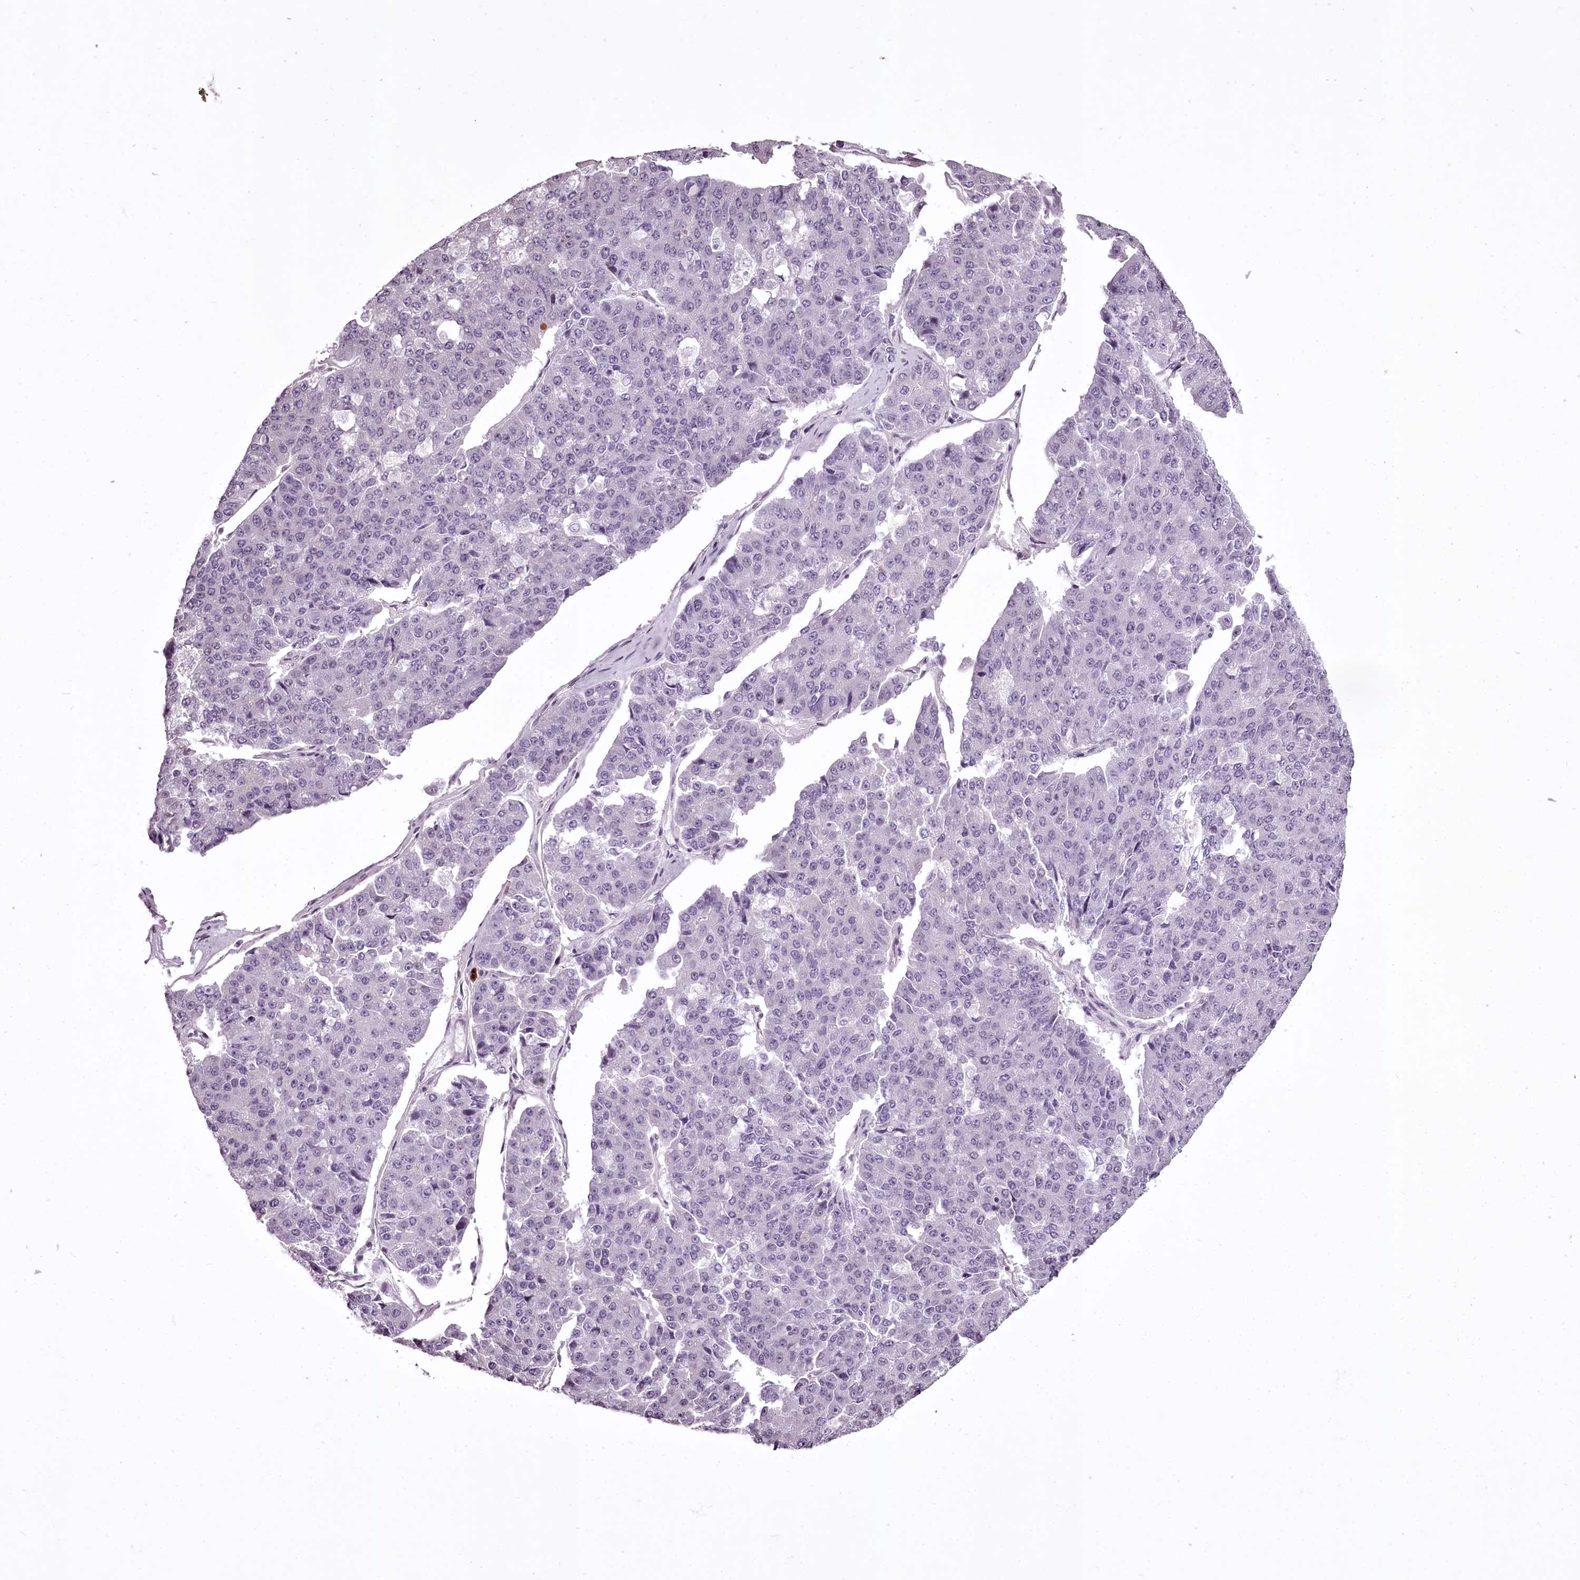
{"staining": {"intensity": "negative", "quantity": "none", "location": "none"}, "tissue": "pancreatic cancer", "cell_type": "Tumor cells", "image_type": "cancer", "snomed": [{"axis": "morphology", "description": "Adenocarcinoma, NOS"}, {"axis": "topography", "description": "Pancreas"}], "caption": "Adenocarcinoma (pancreatic) stained for a protein using immunohistochemistry shows no positivity tumor cells.", "gene": "C1orf56", "patient": {"sex": "male", "age": 50}}